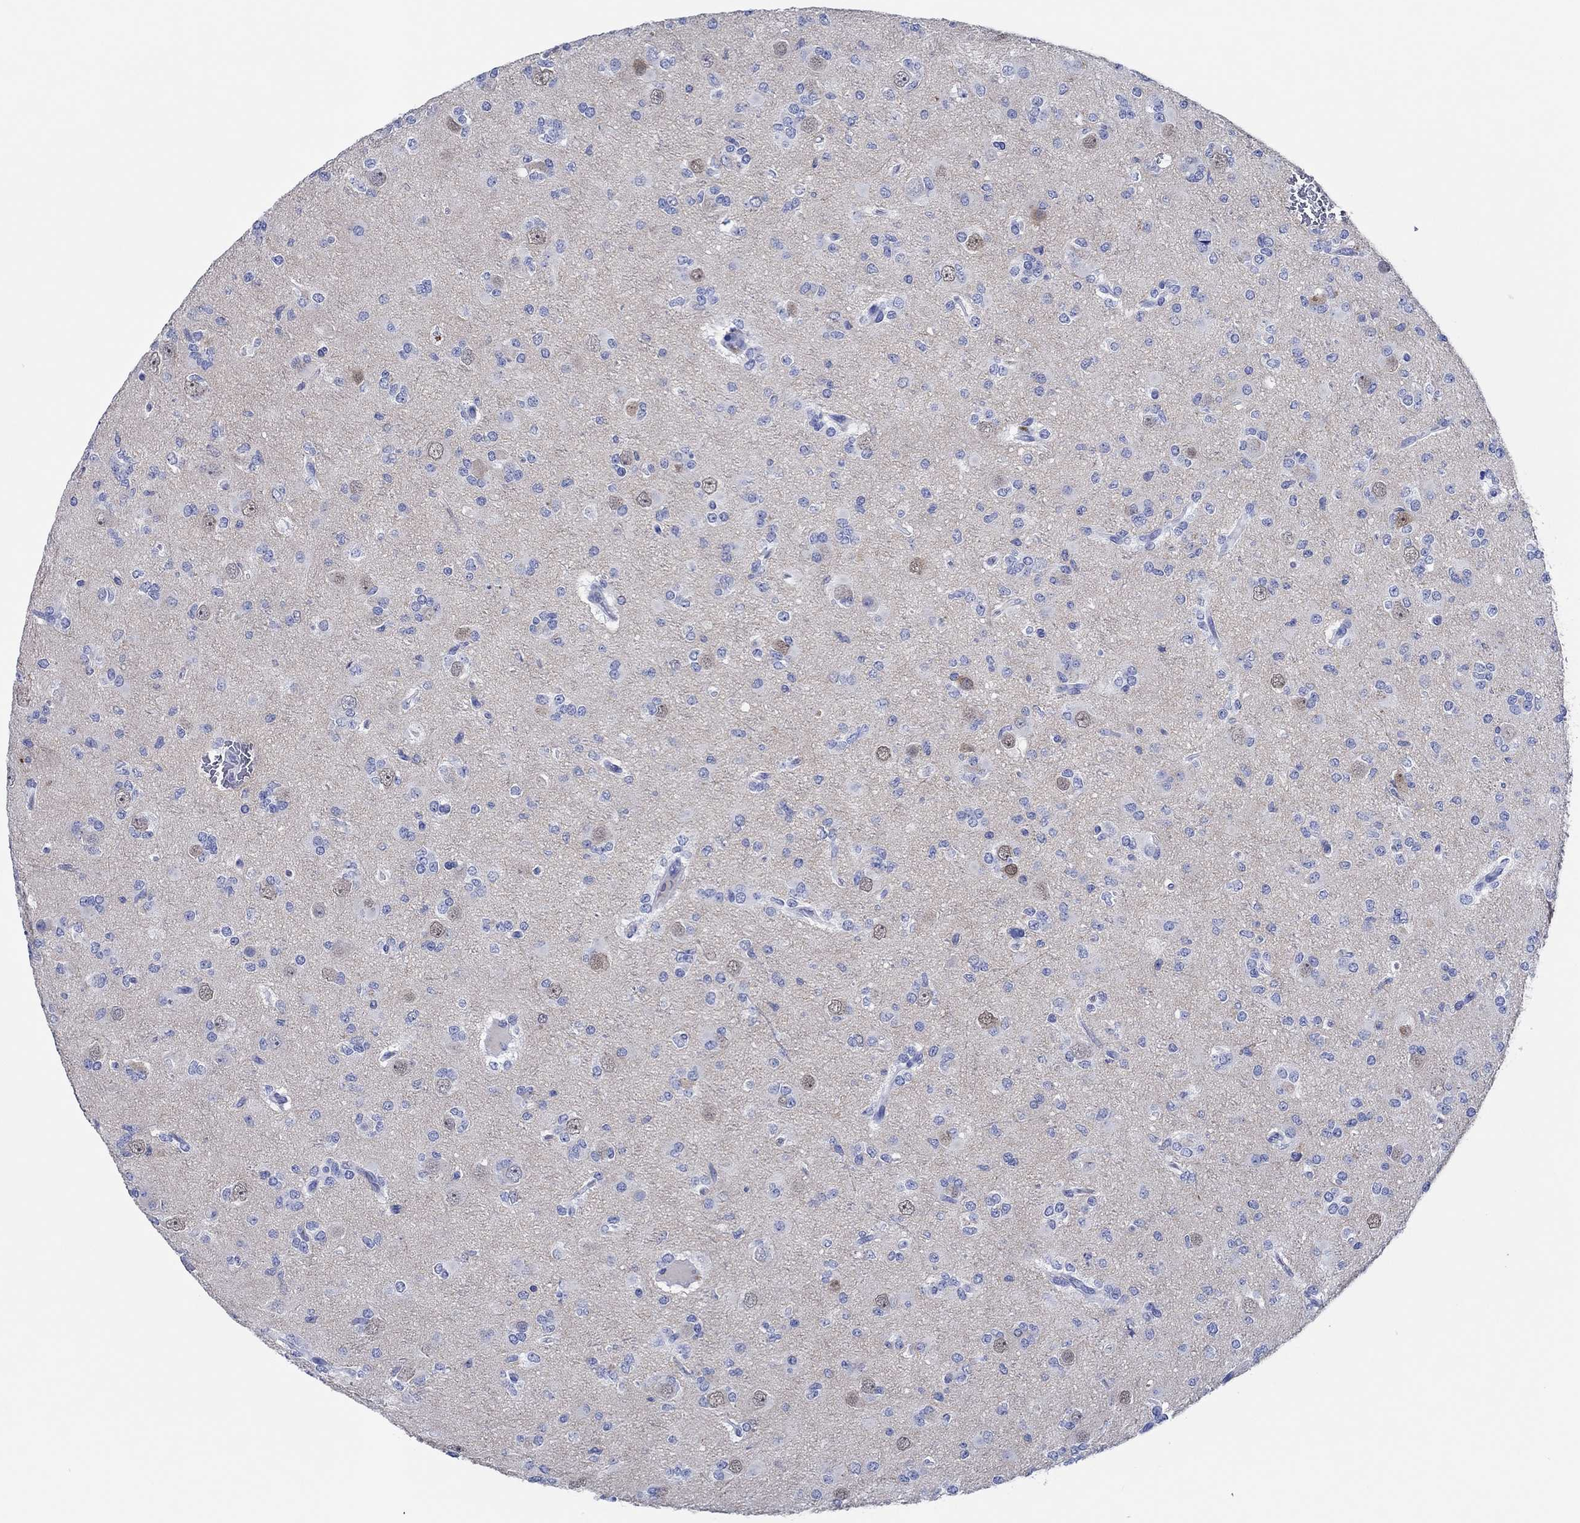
{"staining": {"intensity": "negative", "quantity": "none", "location": "none"}, "tissue": "glioma", "cell_type": "Tumor cells", "image_type": "cancer", "snomed": [{"axis": "morphology", "description": "Glioma, malignant, Low grade"}, {"axis": "topography", "description": "Brain"}], "caption": "Photomicrograph shows no significant protein positivity in tumor cells of glioma.", "gene": "CPNE6", "patient": {"sex": "male", "age": 27}}